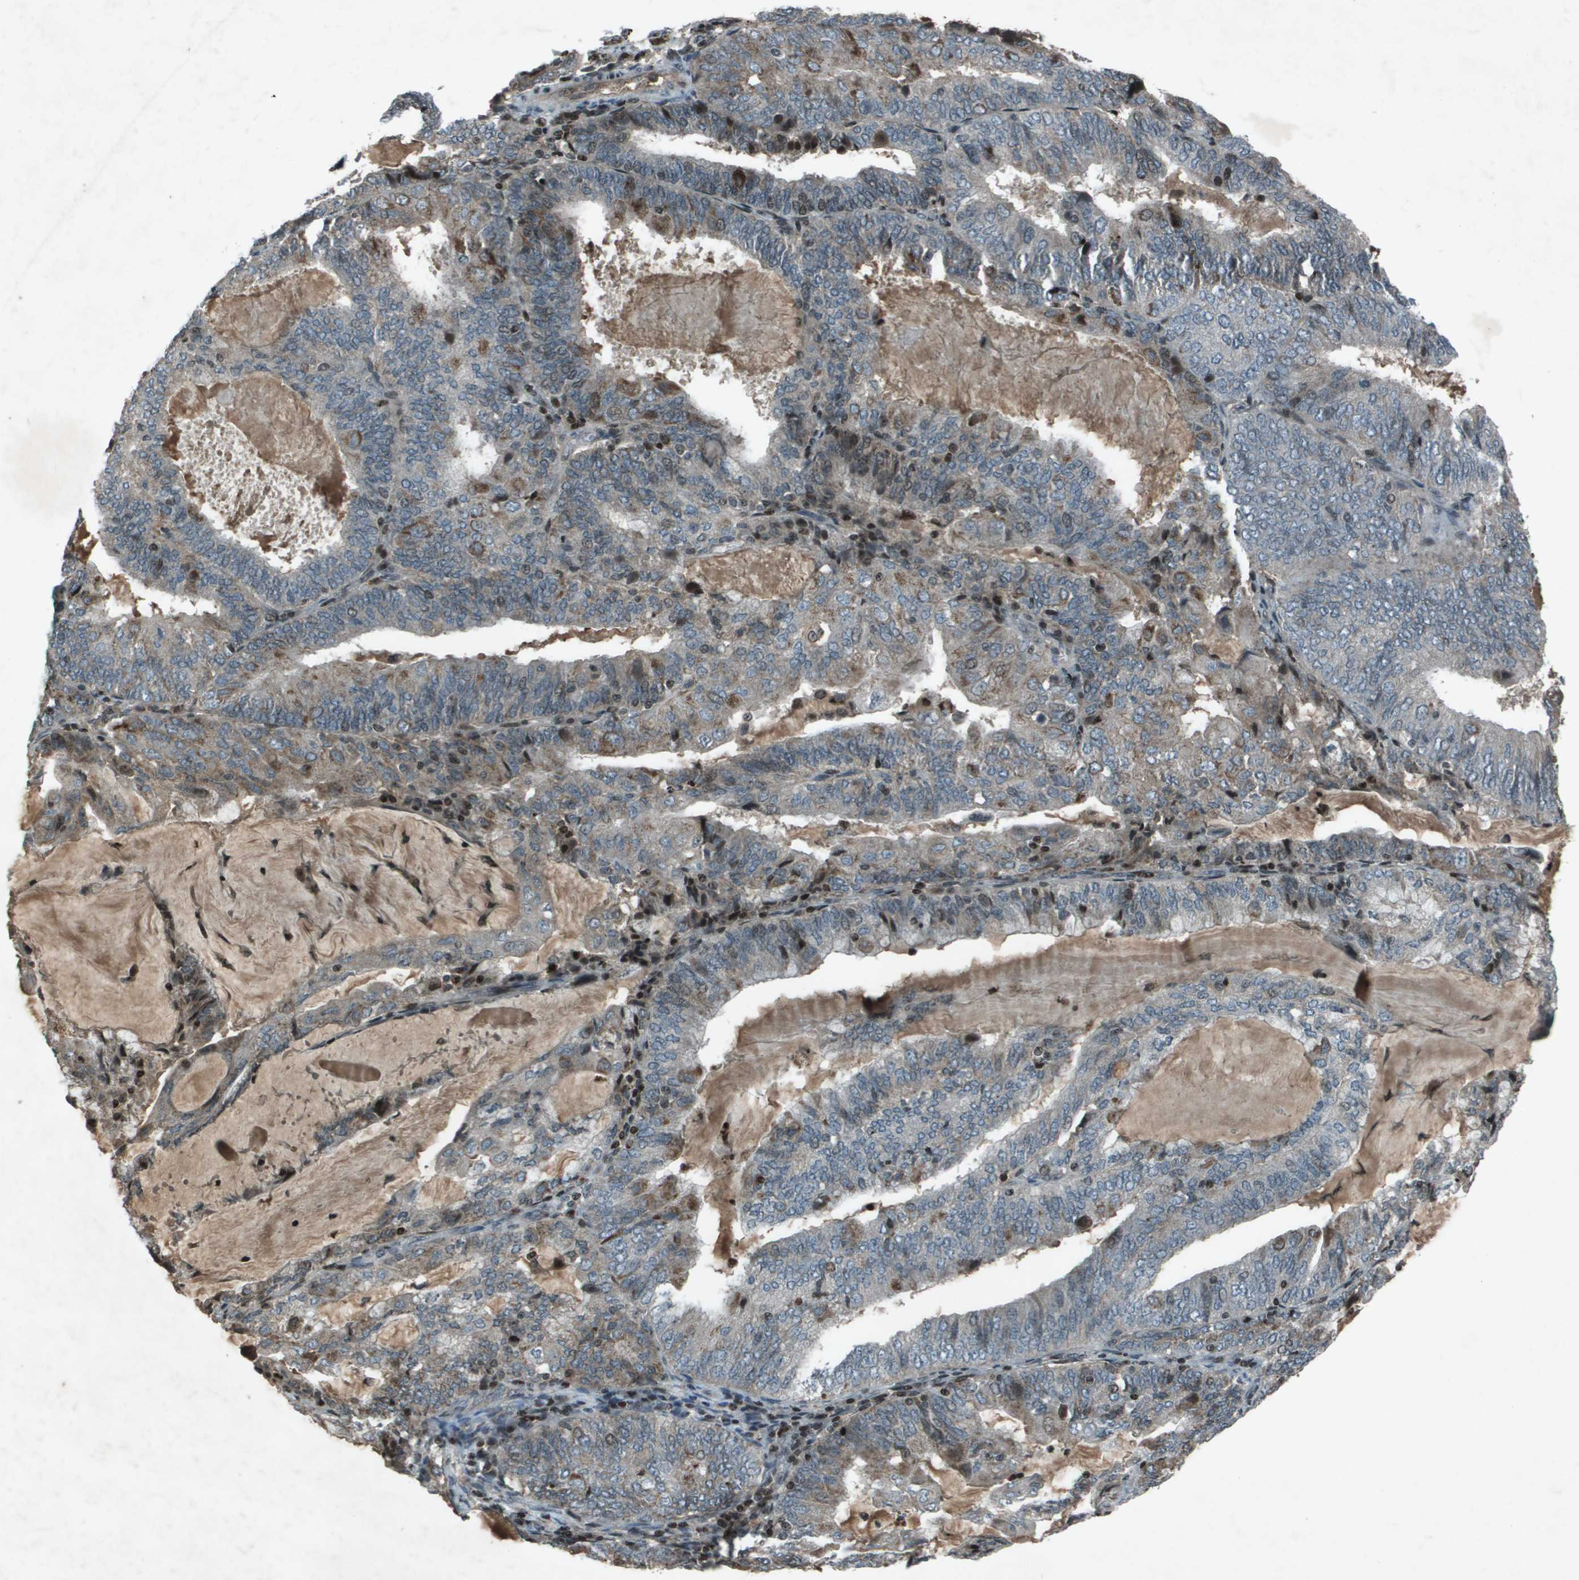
{"staining": {"intensity": "weak", "quantity": "<25%", "location": "cytoplasmic/membranous"}, "tissue": "endometrial cancer", "cell_type": "Tumor cells", "image_type": "cancer", "snomed": [{"axis": "morphology", "description": "Adenocarcinoma, NOS"}, {"axis": "topography", "description": "Endometrium"}], "caption": "DAB immunohistochemical staining of endometrial adenocarcinoma demonstrates no significant positivity in tumor cells.", "gene": "CXCL12", "patient": {"sex": "female", "age": 81}}